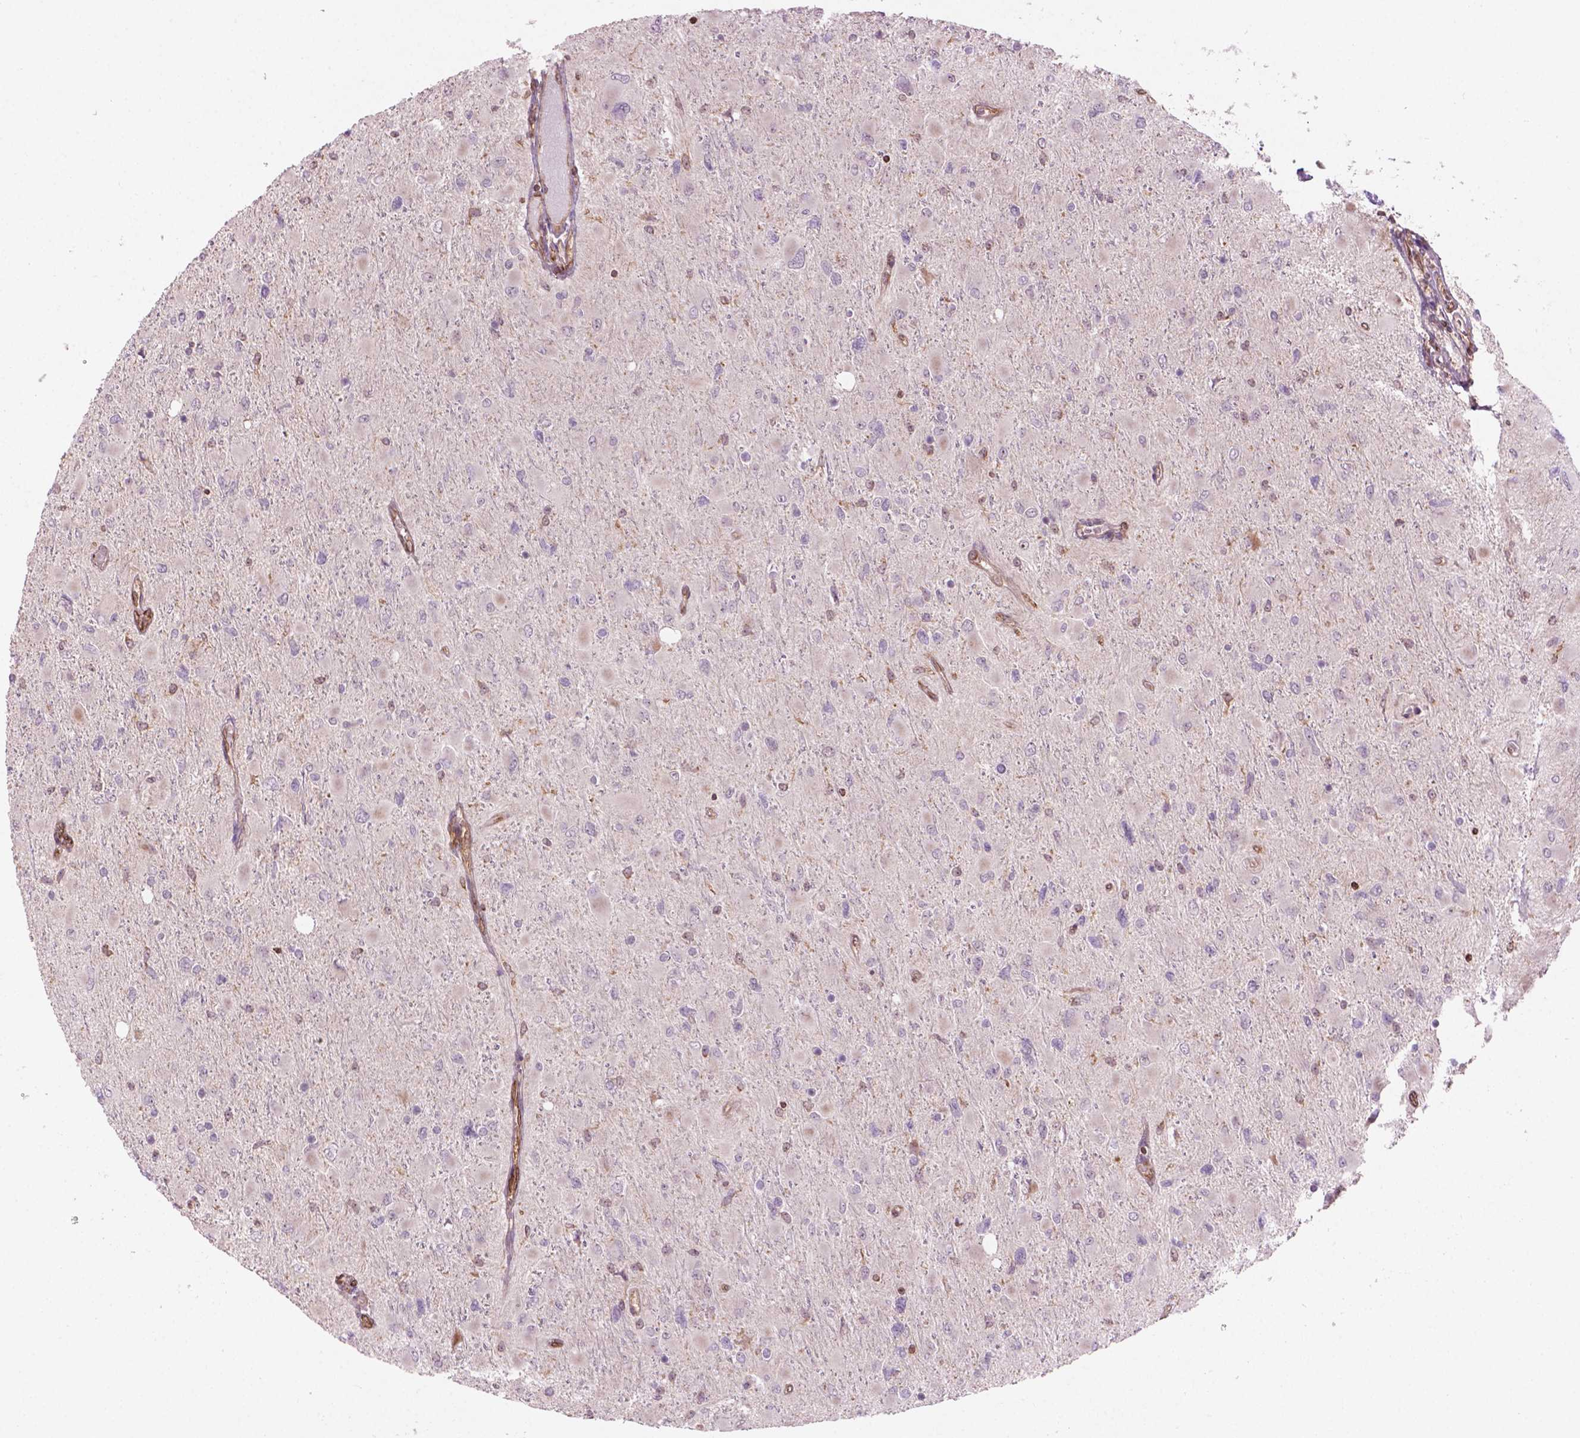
{"staining": {"intensity": "negative", "quantity": "none", "location": "none"}, "tissue": "glioma", "cell_type": "Tumor cells", "image_type": "cancer", "snomed": [{"axis": "morphology", "description": "Glioma, malignant, High grade"}, {"axis": "topography", "description": "Cerebral cortex"}], "caption": "Tumor cells show no significant staining in glioma.", "gene": "SMC2", "patient": {"sex": "female", "age": 36}}